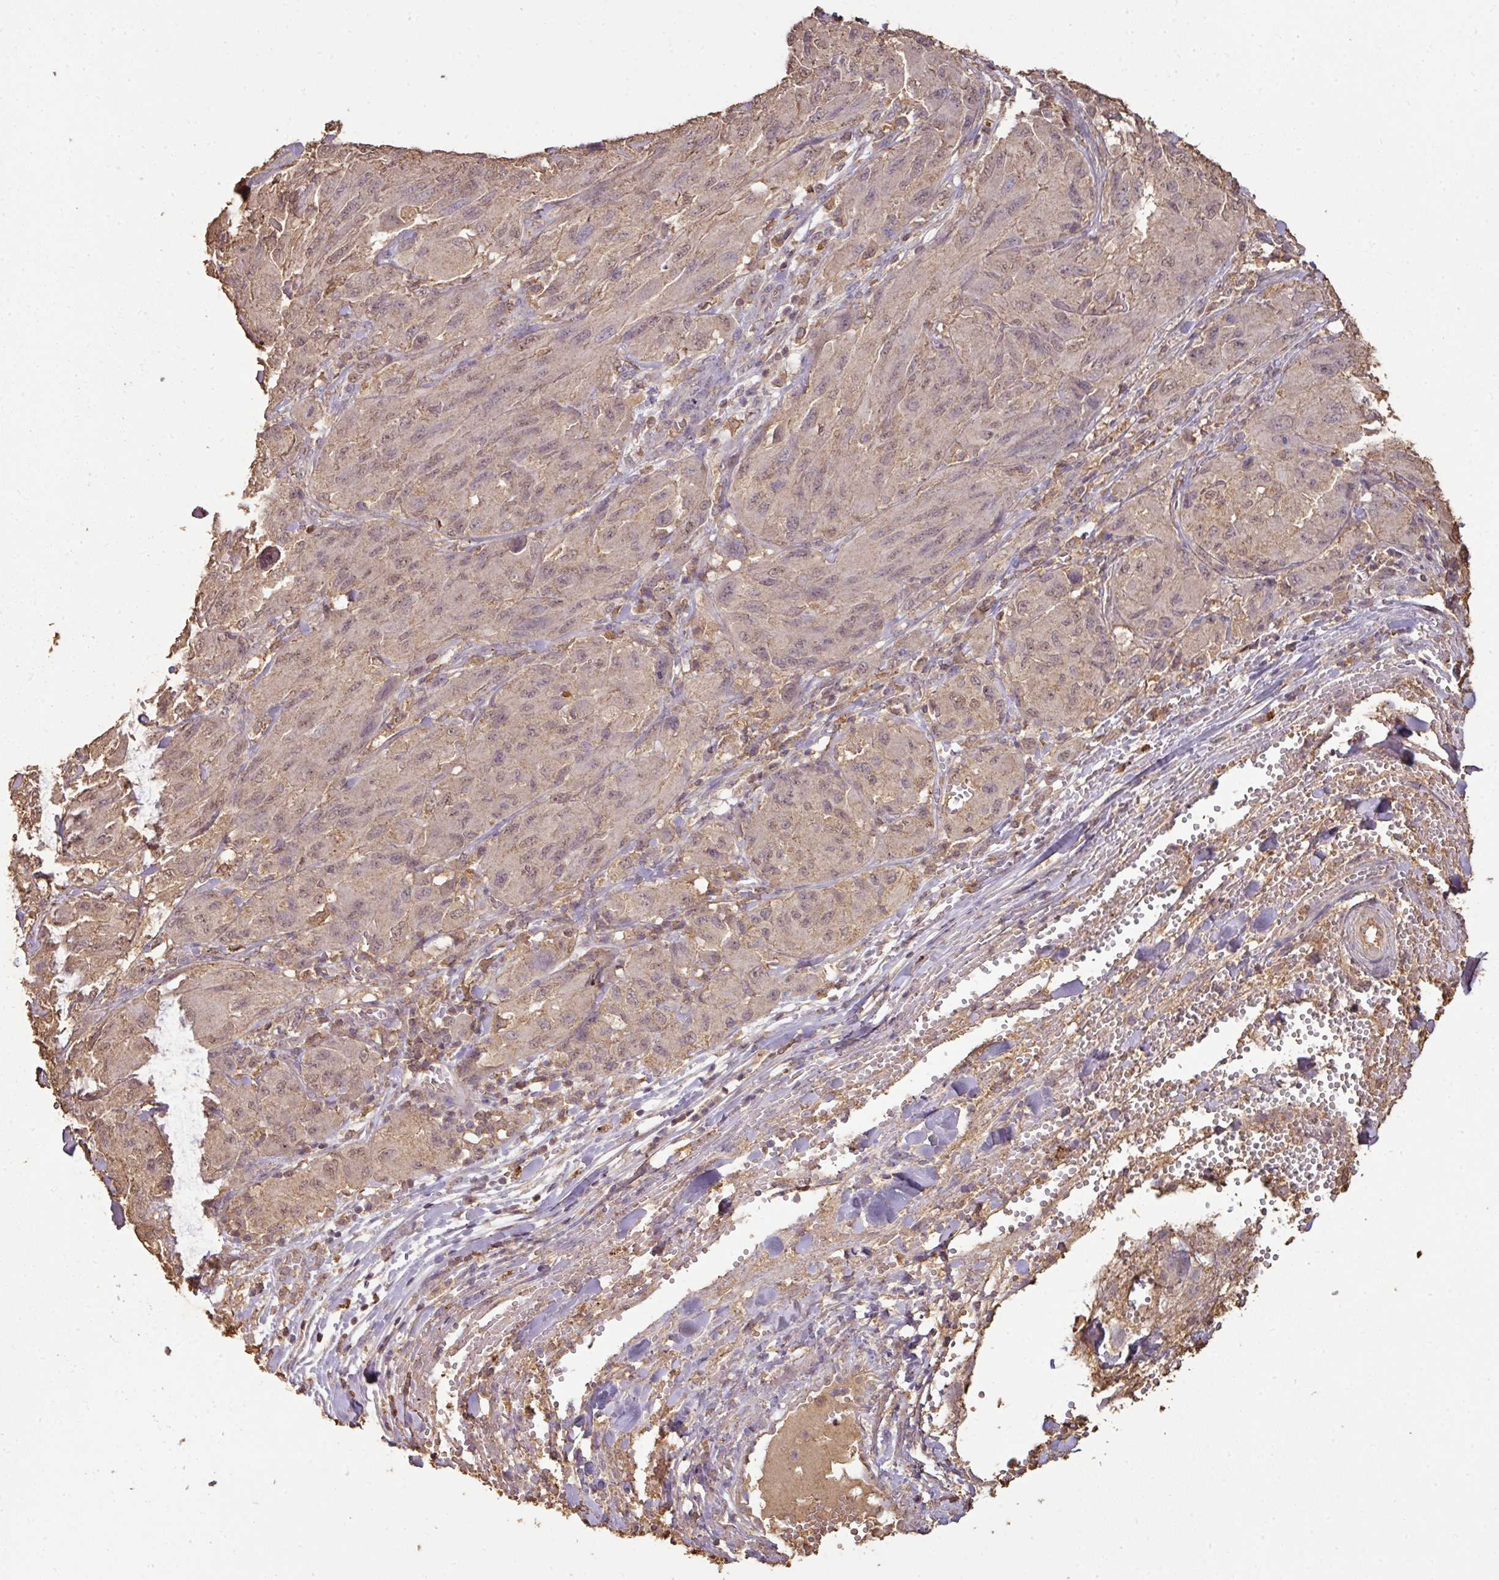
{"staining": {"intensity": "weak", "quantity": ">75%", "location": "cytoplasmic/membranous,nuclear"}, "tissue": "melanoma", "cell_type": "Tumor cells", "image_type": "cancer", "snomed": [{"axis": "morphology", "description": "Malignant melanoma, NOS"}, {"axis": "topography", "description": "Skin"}], "caption": "Melanoma was stained to show a protein in brown. There is low levels of weak cytoplasmic/membranous and nuclear staining in approximately >75% of tumor cells.", "gene": "ATAT1", "patient": {"sex": "female", "age": 91}}